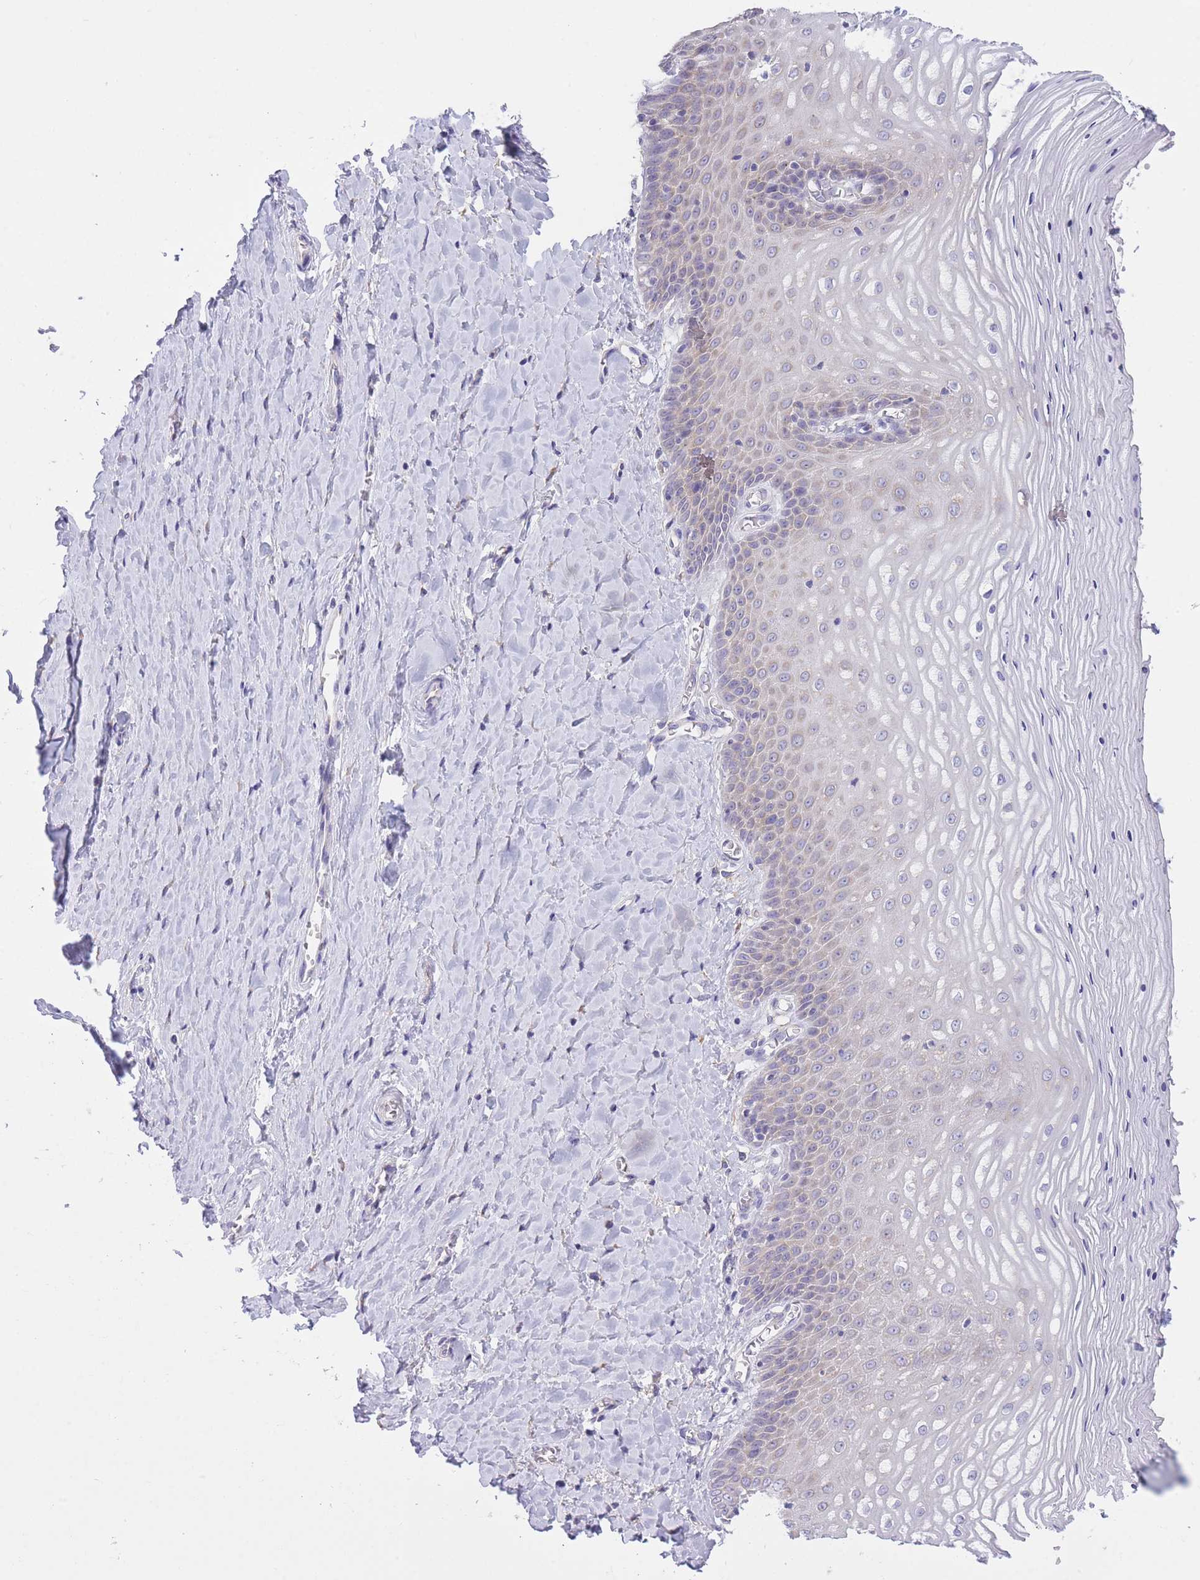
{"staining": {"intensity": "weak", "quantity": "<25%", "location": "cytoplasmic/membranous"}, "tissue": "vagina", "cell_type": "Squamous epithelial cells", "image_type": "normal", "snomed": [{"axis": "morphology", "description": "Normal tissue, NOS"}, {"axis": "topography", "description": "Vagina"}], "caption": "Immunohistochemical staining of unremarkable vagina displays no significant positivity in squamous epithelial cells. Nuclei are stained in blue.", "gene": "COPG1", "patient": {"sex": "female", "age": 65}}